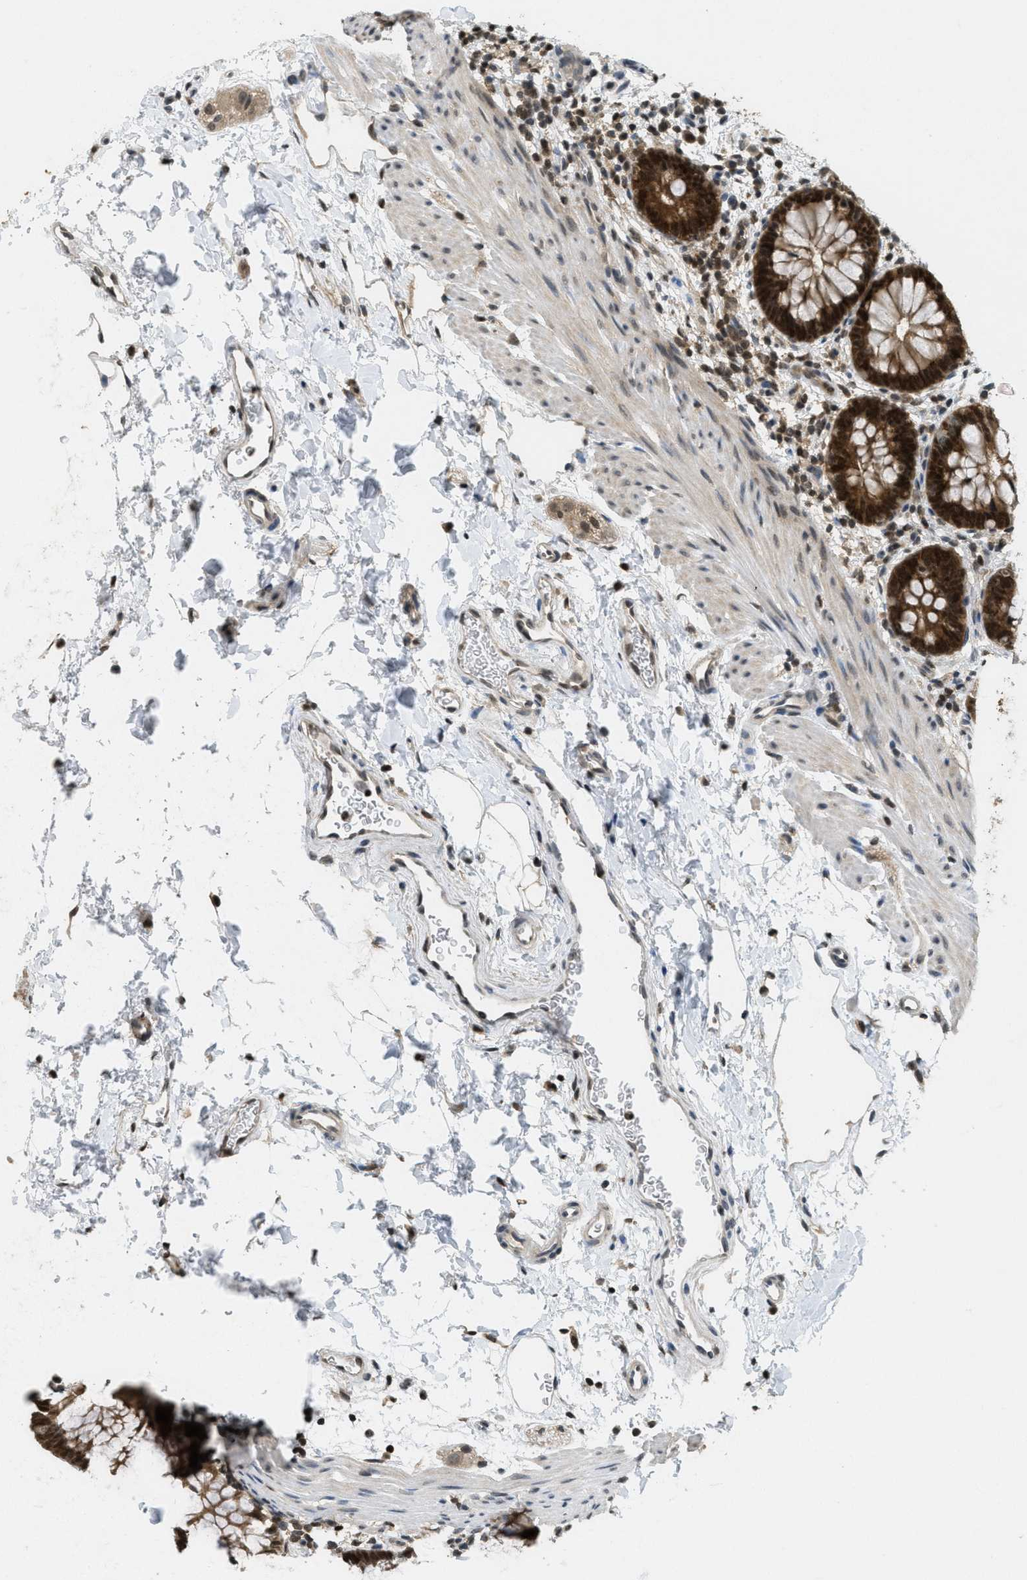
{"staining": {"intensity": "strong", "quantity": ">75%", "location": "cytoplasmic/membranous,nuclear"}, "tissue": "rectum", "cell_type": "Glandular cells", "image_type": "normal", "snomed": [{"axis": "morphology", "description": "Normal tissue, NOS"}, {"axis": "topography", "description": "Rectum"}], "caption": "Rectum was stained to show a protein in brown. There is high levels of strong cytoplasmic/membranous,nuclear positivity in approximately >75% of glandular cells.", "gene": "DNAJB1", "patient": {"sex": "female", "age": 24}}